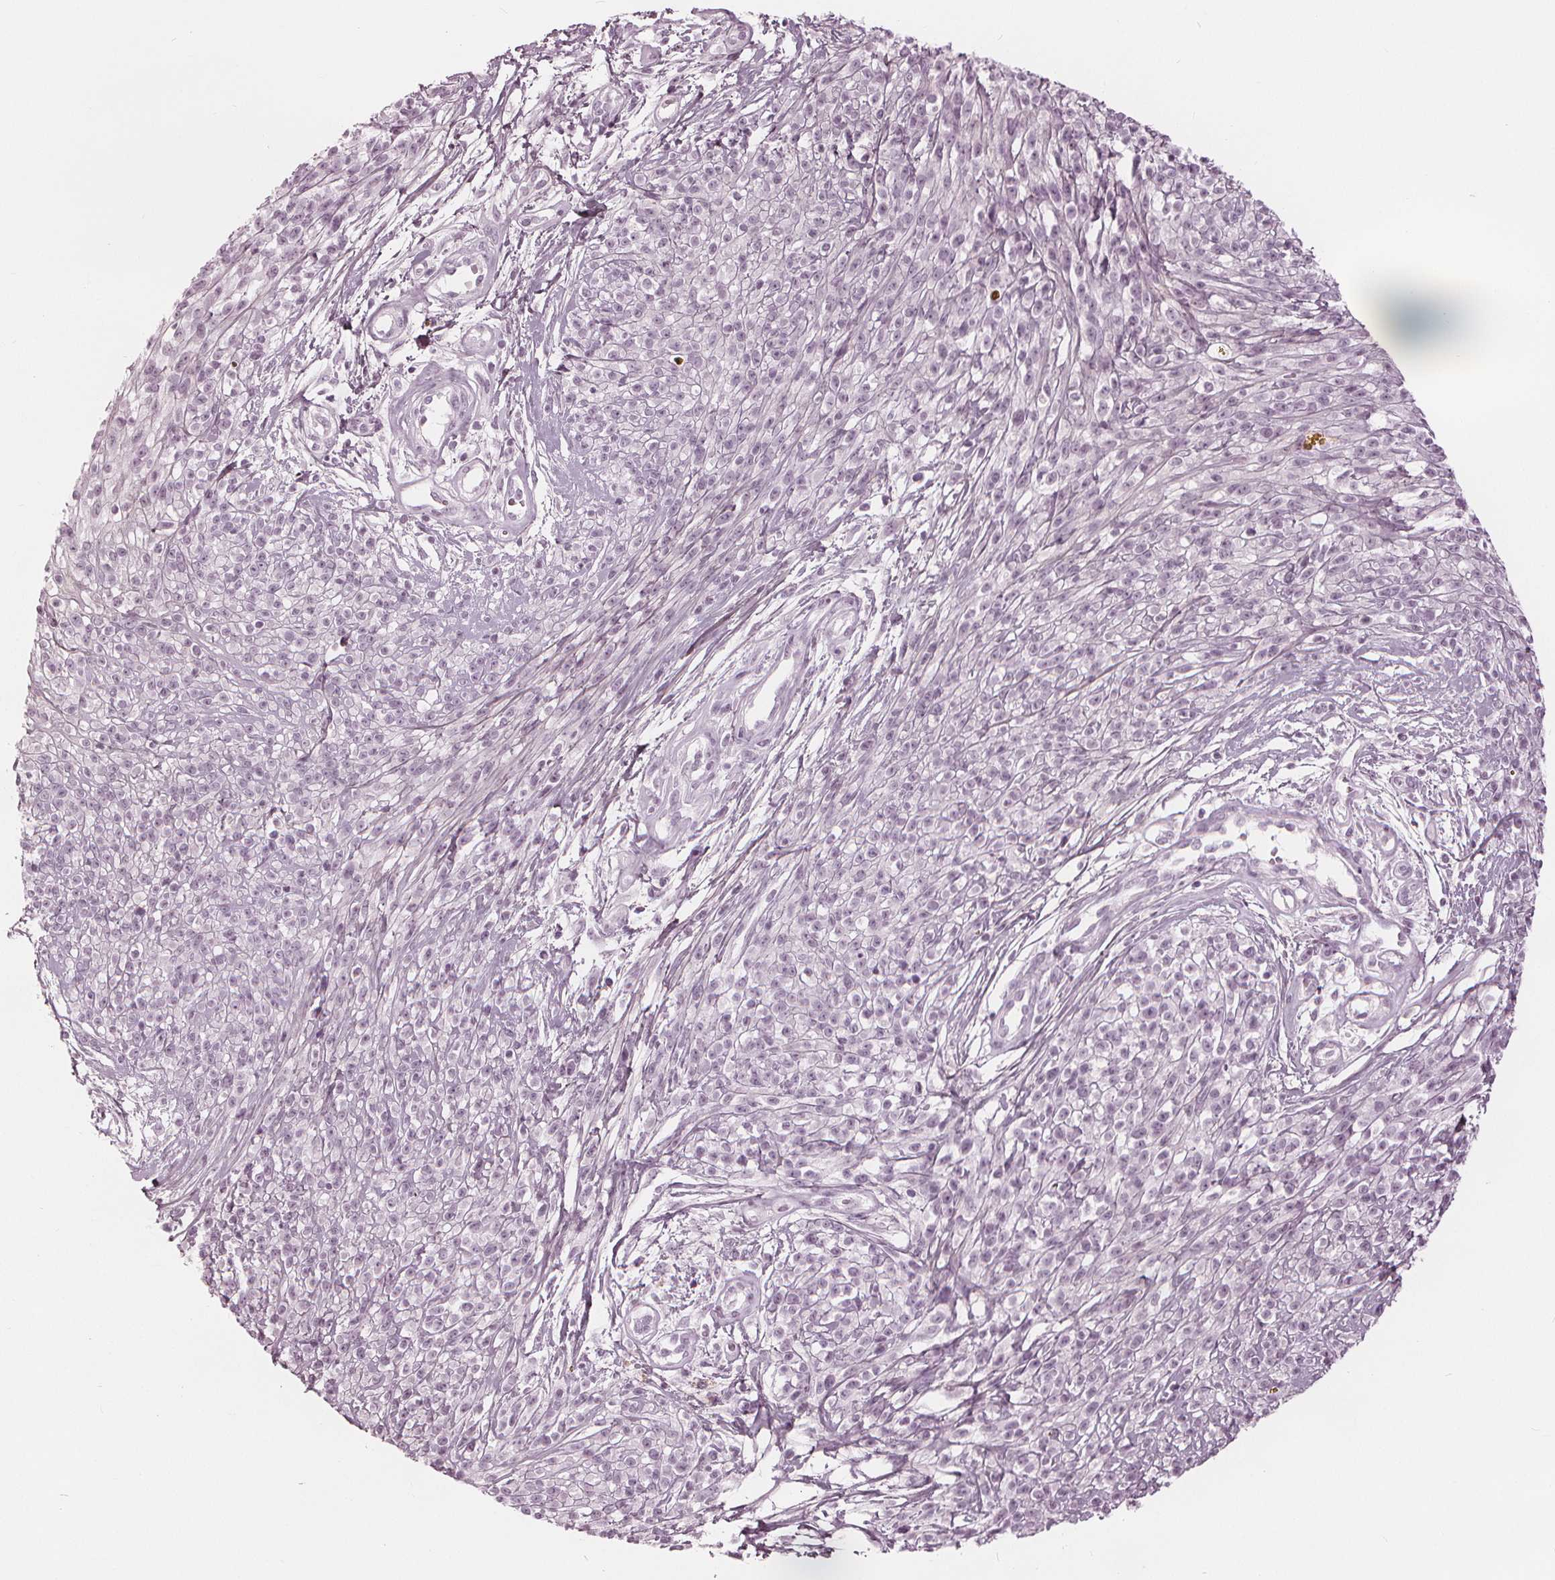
{"staining": {"intensity": "negative", "quantity": "none", "location": "none"}, "tissue": "melanoma", "cell_type": "Tumor cells", "image_type": "cancer", "snomed": [{"axis": "morphology", "description": "Malignant melanoma, NOS"}, {"axis": "topography", "description": "Skin"}, {"axis": "topography", "description": "Skin of trunk"}], "caption": "DAB (3,3'-diaminobenzidine) immunohistochemical staining of malignant melanoma reveals no significant staining in tumor cells.", "gene": "PAEP", "patient": {"sex": "male", "age": 74}}